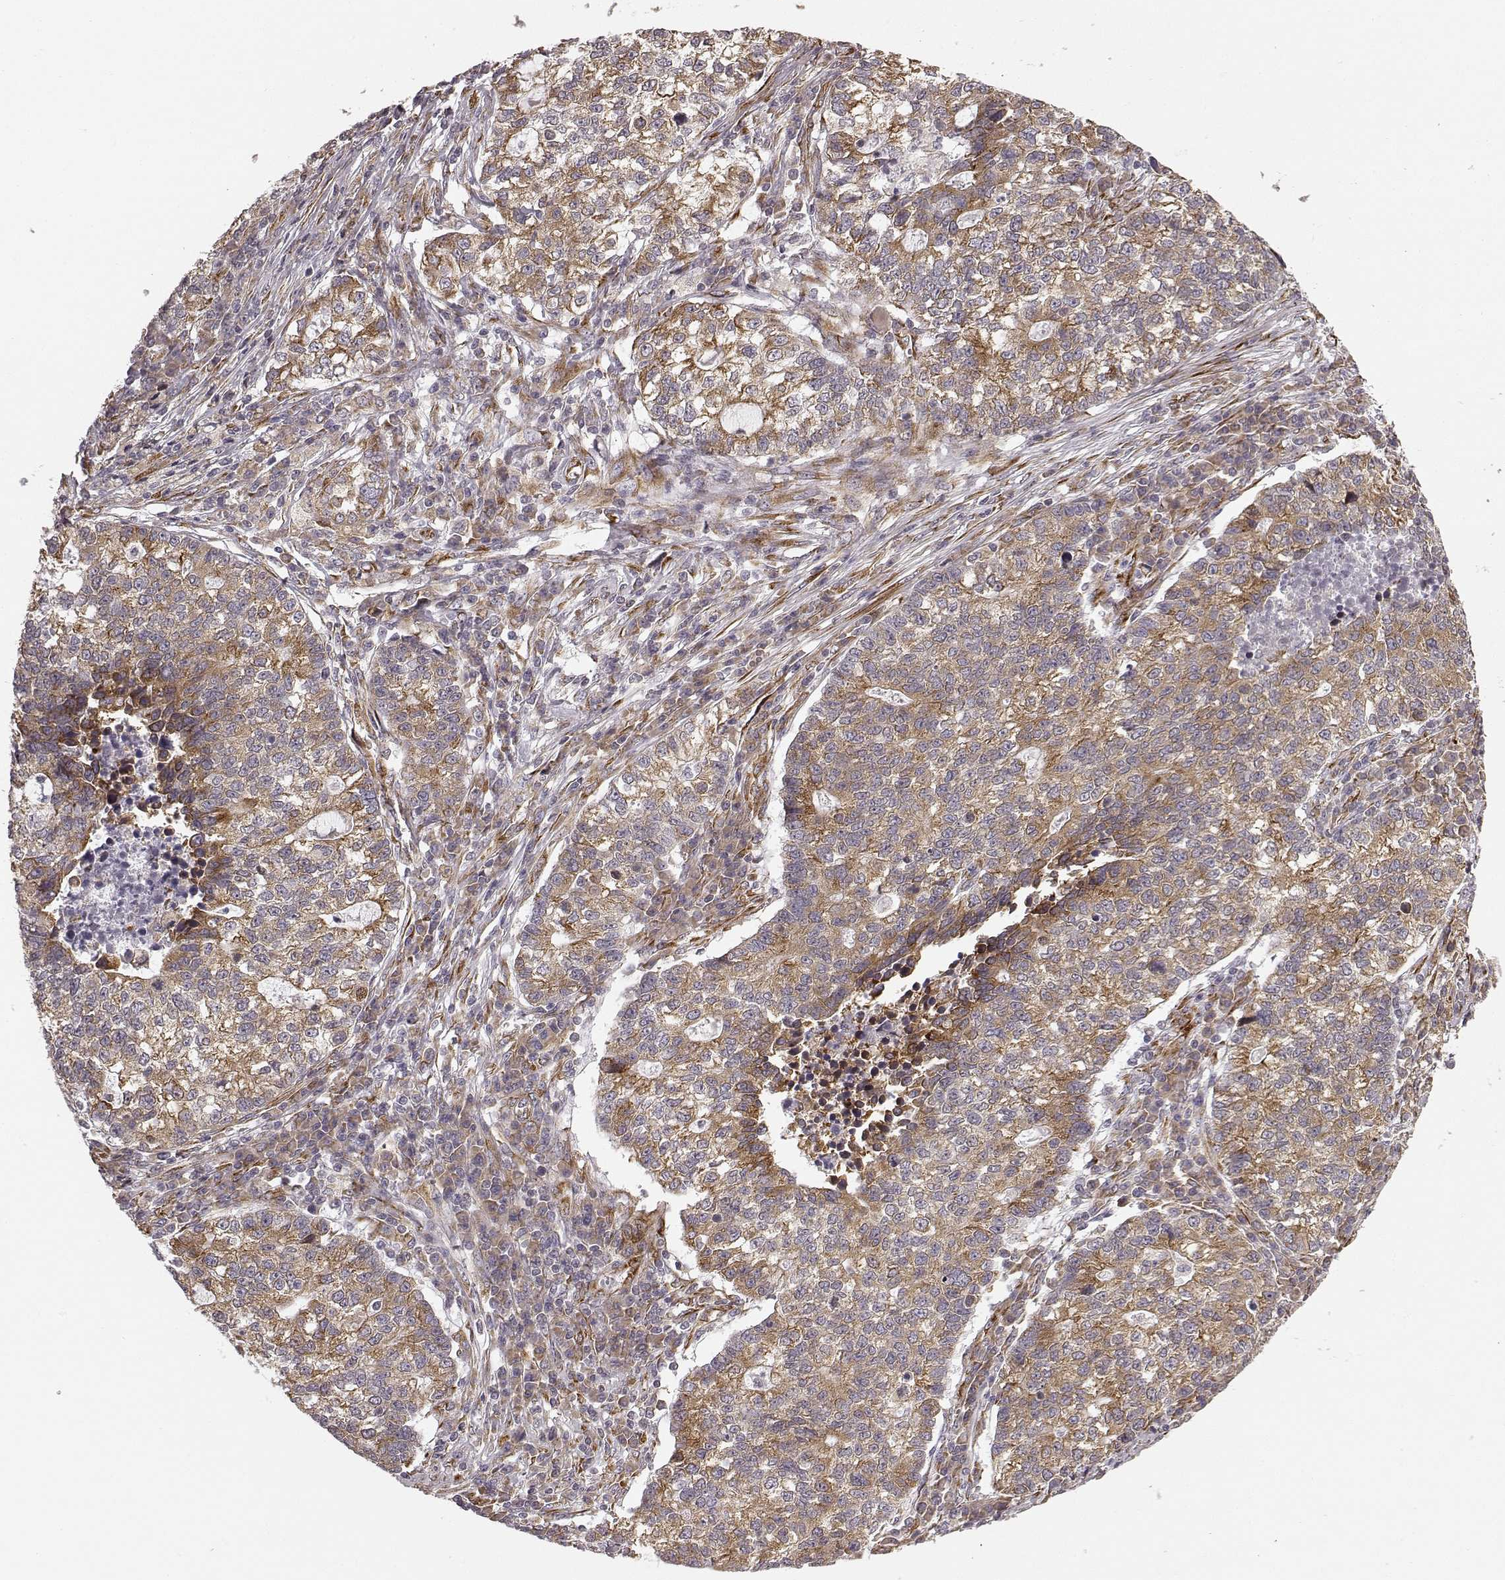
{"staining": {"intensity": "moderate", "quantity": "25%-75%", "location": "cytoplasmic/membranous"}, "tissue": "lung cancer", "cell_type": "Tumor cells", "image_type": "cancer", "snomed": [{"axis": "morphology", "description": "Adenocarcinoma, NOS"}, {"axis": "topography", "description": "Lung"}], "caption": "Human lung adenocarcinoma stained for a protein (brown) shows moderate cytoplasmic/membranous positive expression in about 25%-75% of tumor cells.", "gene": "TMEM14A", "patient": {"sex": "male", "age": 57}}